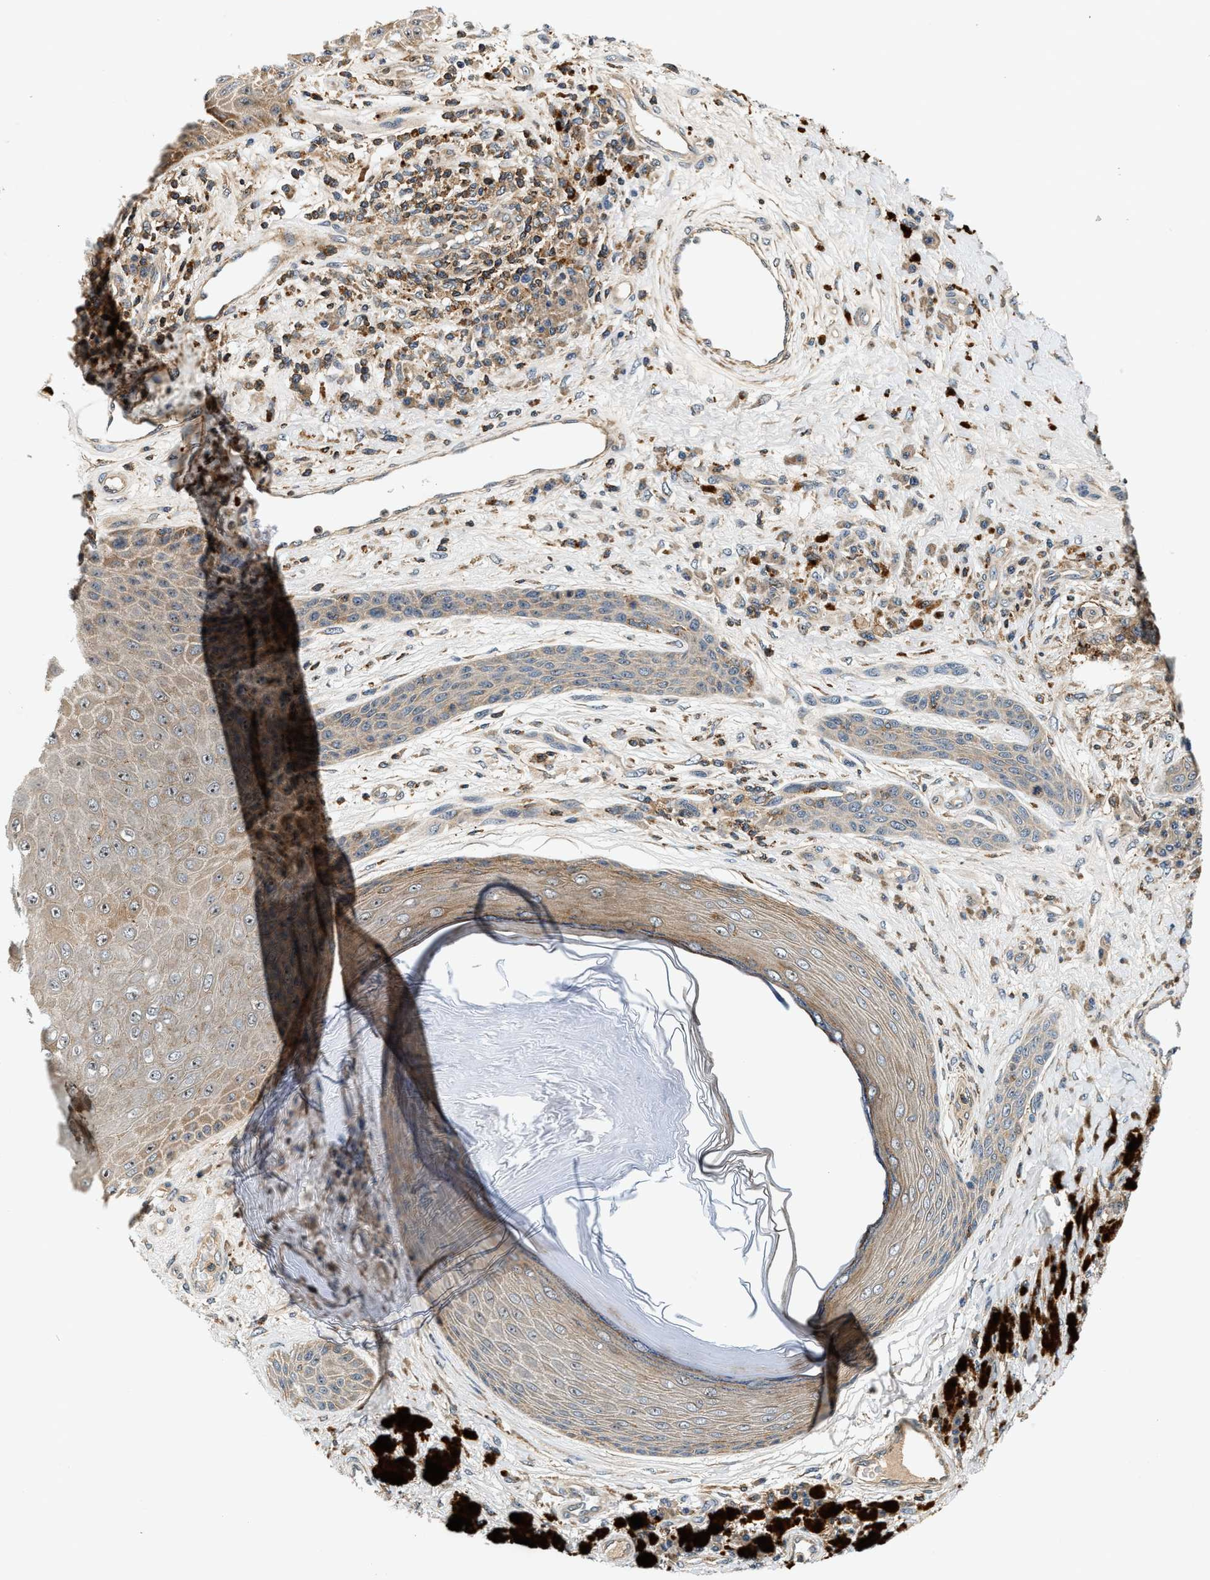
{"staining": {"intensity": "weak", "quantity": ">75%", "location": "cytoplasmic/membranous"}, "tissue": "melanoma", "cell_type": "Tumor cells", "image_type": "cancer", "snomed": [{"axis": "morphology", "description": "Malignant melanoma, NOS"}, {"axis": "topography", "description": "Skin"}], "caption": "Melanoma stained with DAB immunohistochemistry displays low levels of weak cytoplasmic/membranous expression in about >75% of tumor cells.", "gene": "SAMD9", "patient": {"sex": "female", "age": 73}}